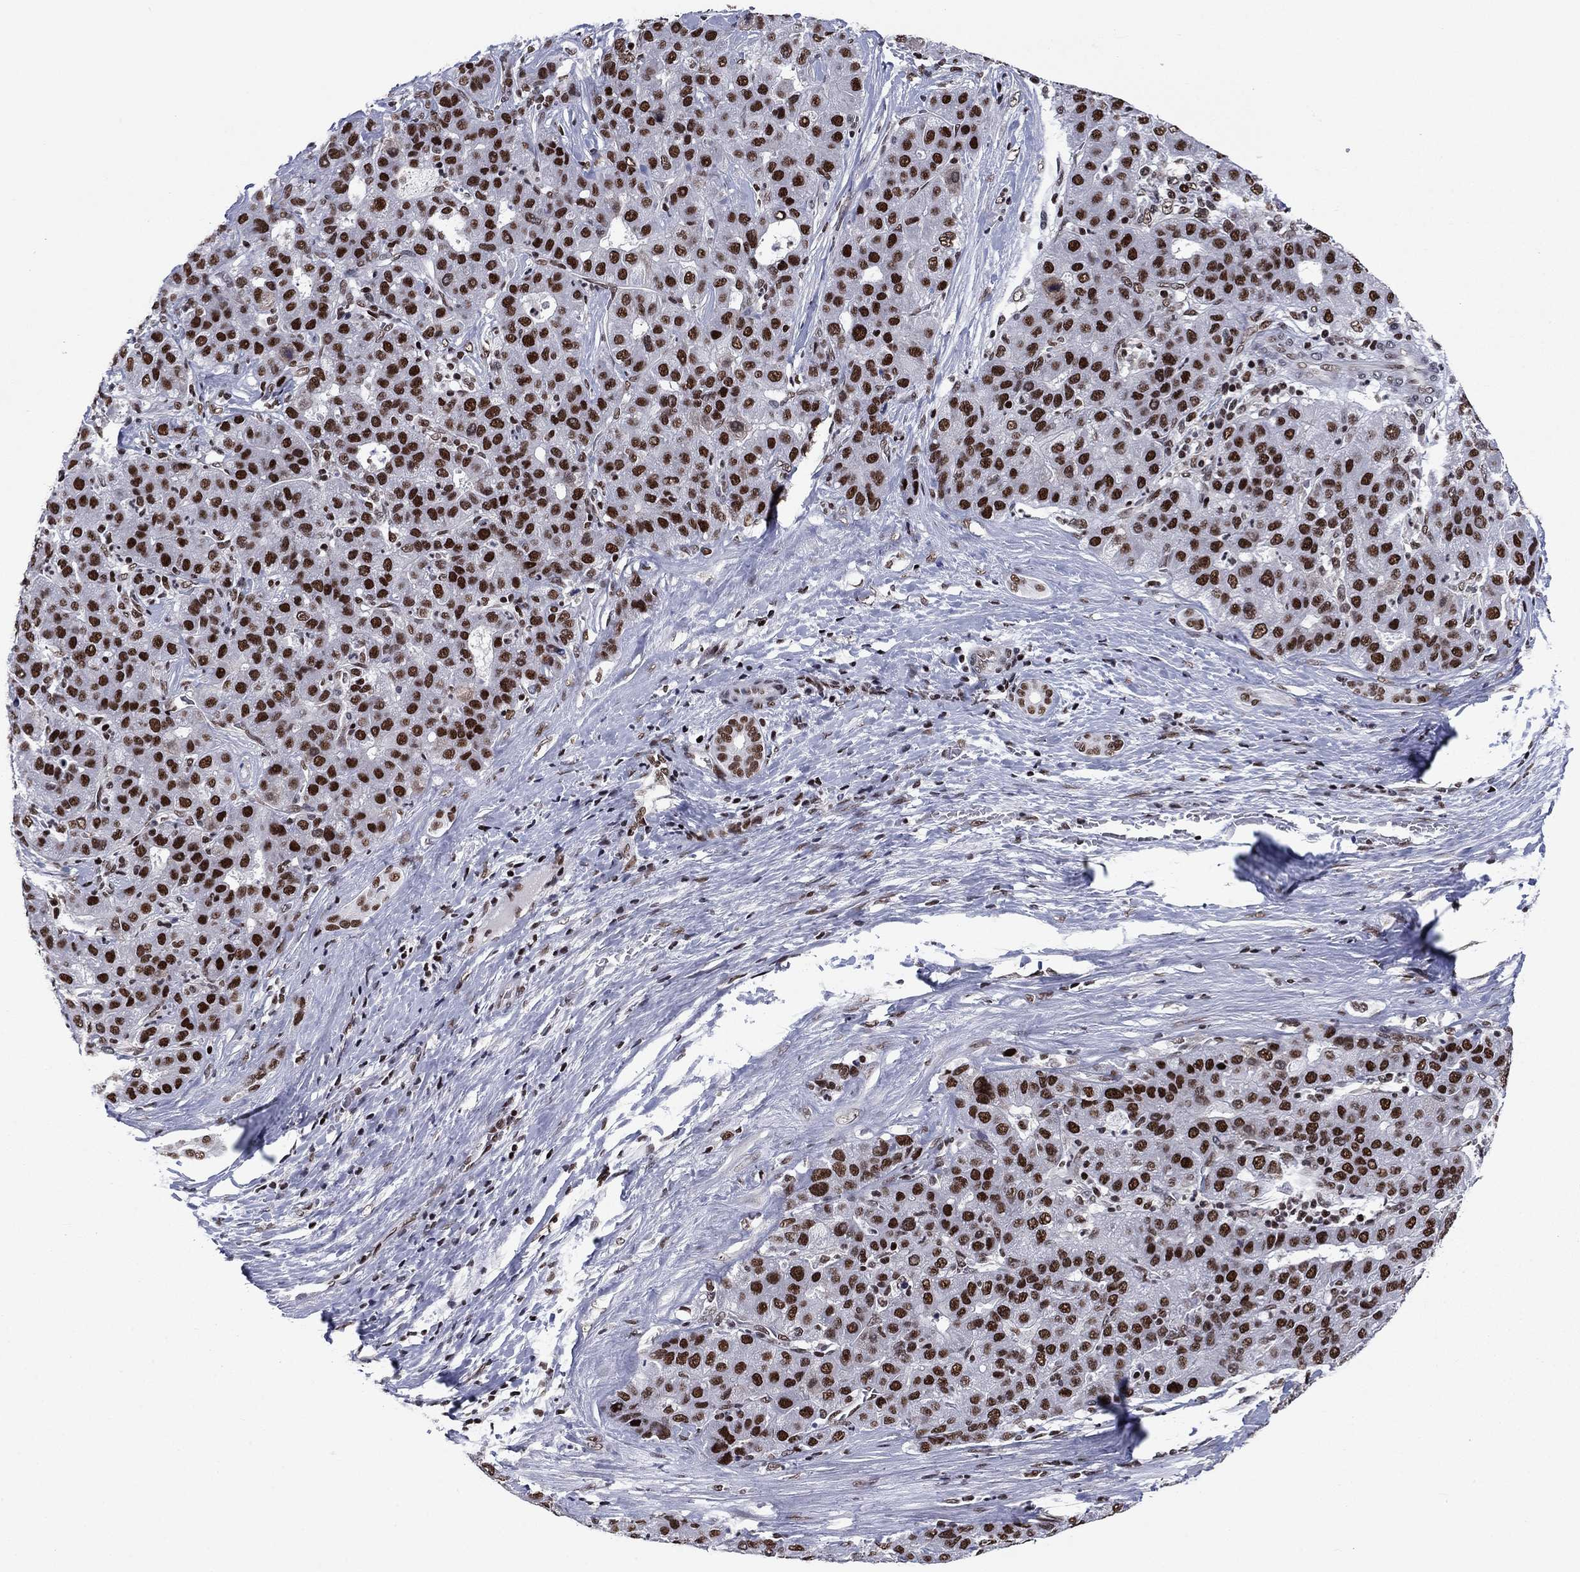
{"staining": {"intensity": "strong", "quantity": ">75%", "location": "nuclear"}, "tissue": "liver cancer", "cell_type": "Tumor cells", "image_type": "cancer", "snomed": [{"axis": "morphology", "description": "Carcinoma, Hepatocellular, NOS"}, {"axis": "topography", "description": "Liver"}], "caption": "A high-resolution photomicrograph shows immunohistochemistry staining of liver hepatocellular carcinoma, which demonstrates strong nuclear staining in approximately >75% of tumor cells. The protein of interest is shown in brown color, while the nuclei are stained blue.", "gene": "RPRD1B", "patient": {"sex": "male", "age": 65}}